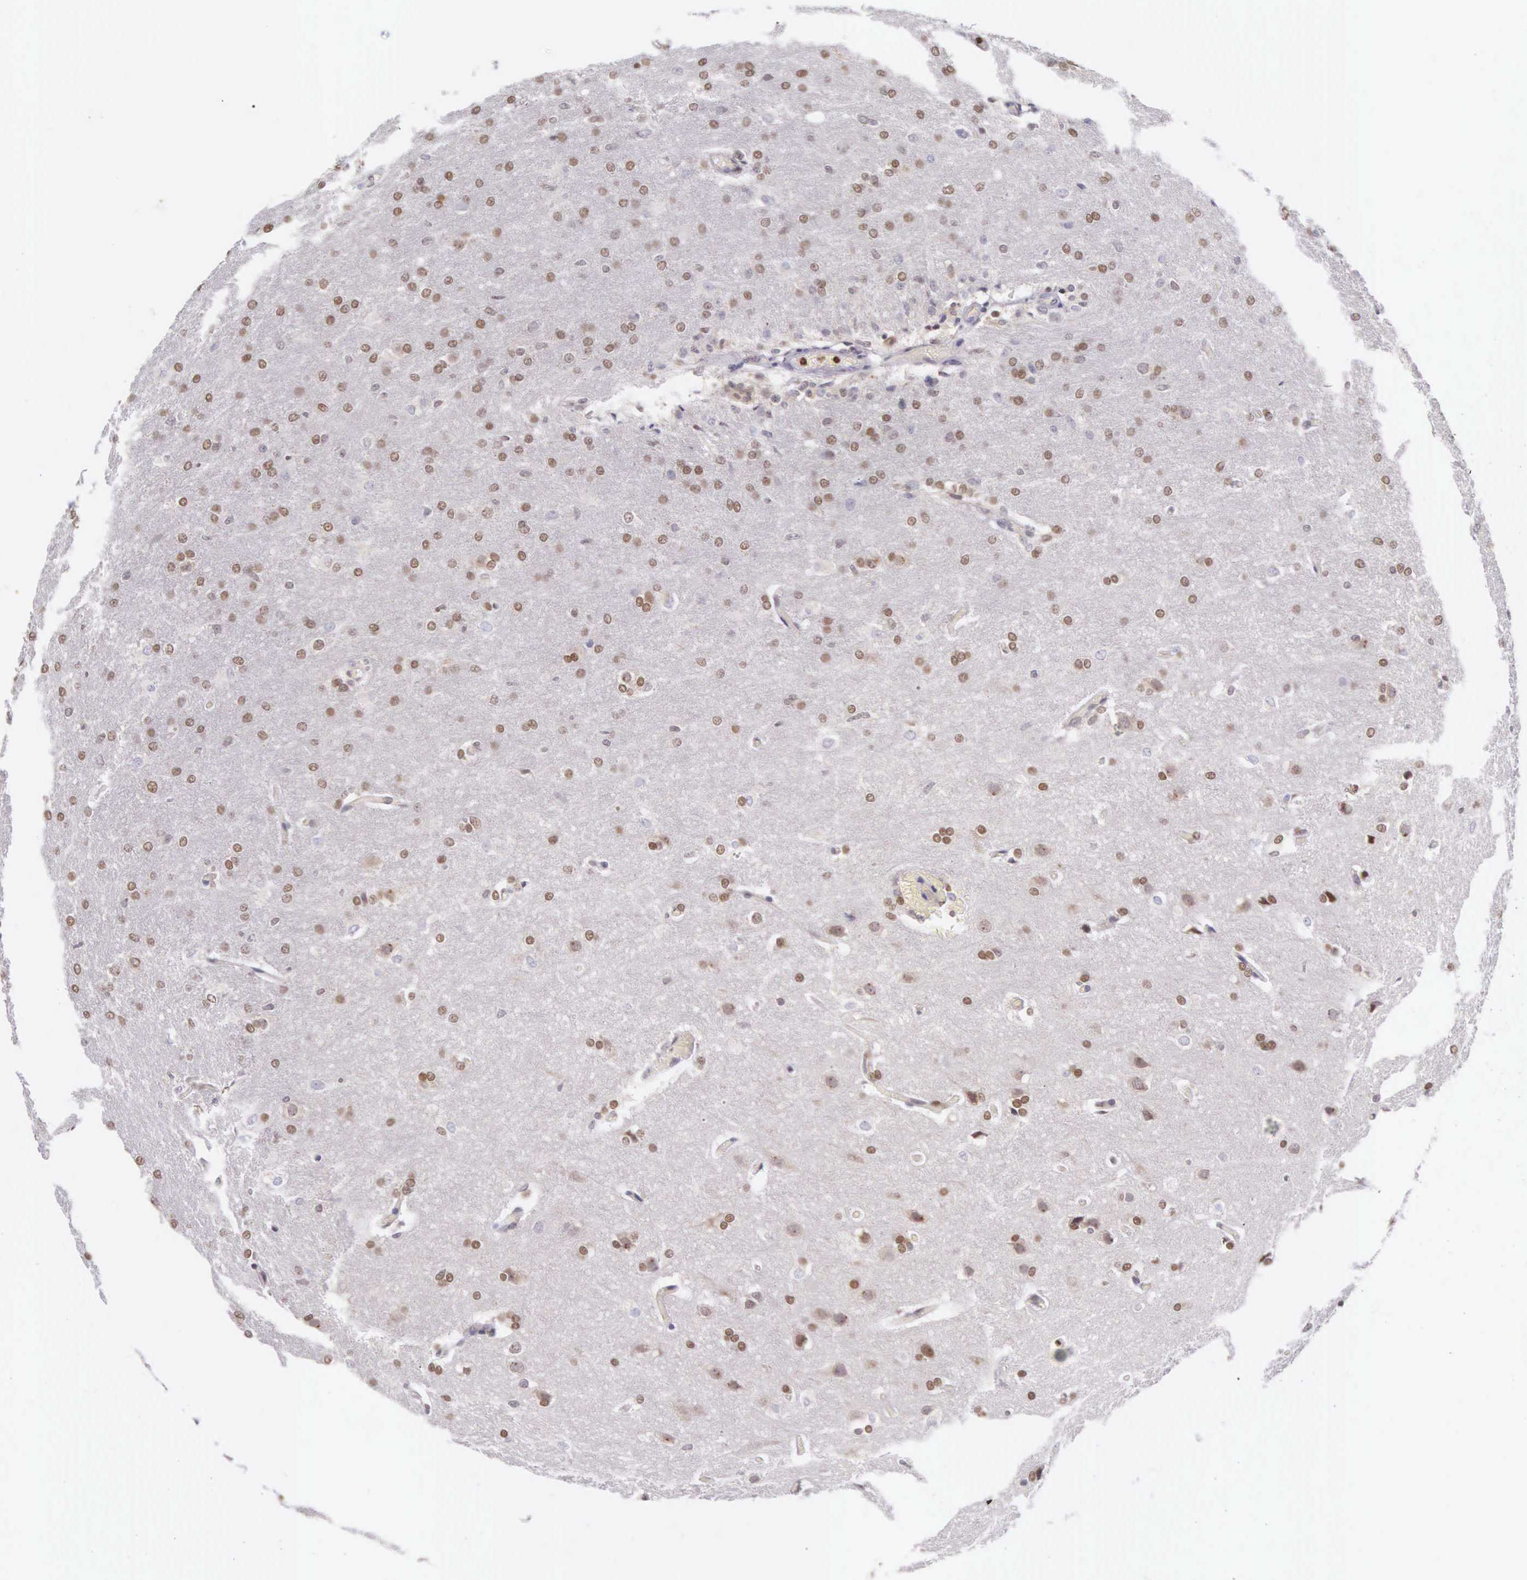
{"staining": {"intensity": "weak", "quantity": "25%-75%", "location": "nuclear"}, "tissue": "glioma", "cell_type": "Tumor cells", "image_type": "cancer", "snomed": [{"axis": "morphology", "description": "Glioma, malignant, High grade"}, {"axis": "topography", "description": "Brain"}], "caption": "Malignant glioma (high-grade) tissue shows weak nuclear expression in approximately 25%-75% of tumor cells The protein is shown in brown color, while the nuclei are stained blue.", "gene": "VRK1", "patient": {"sex": "male", "age": 68}}